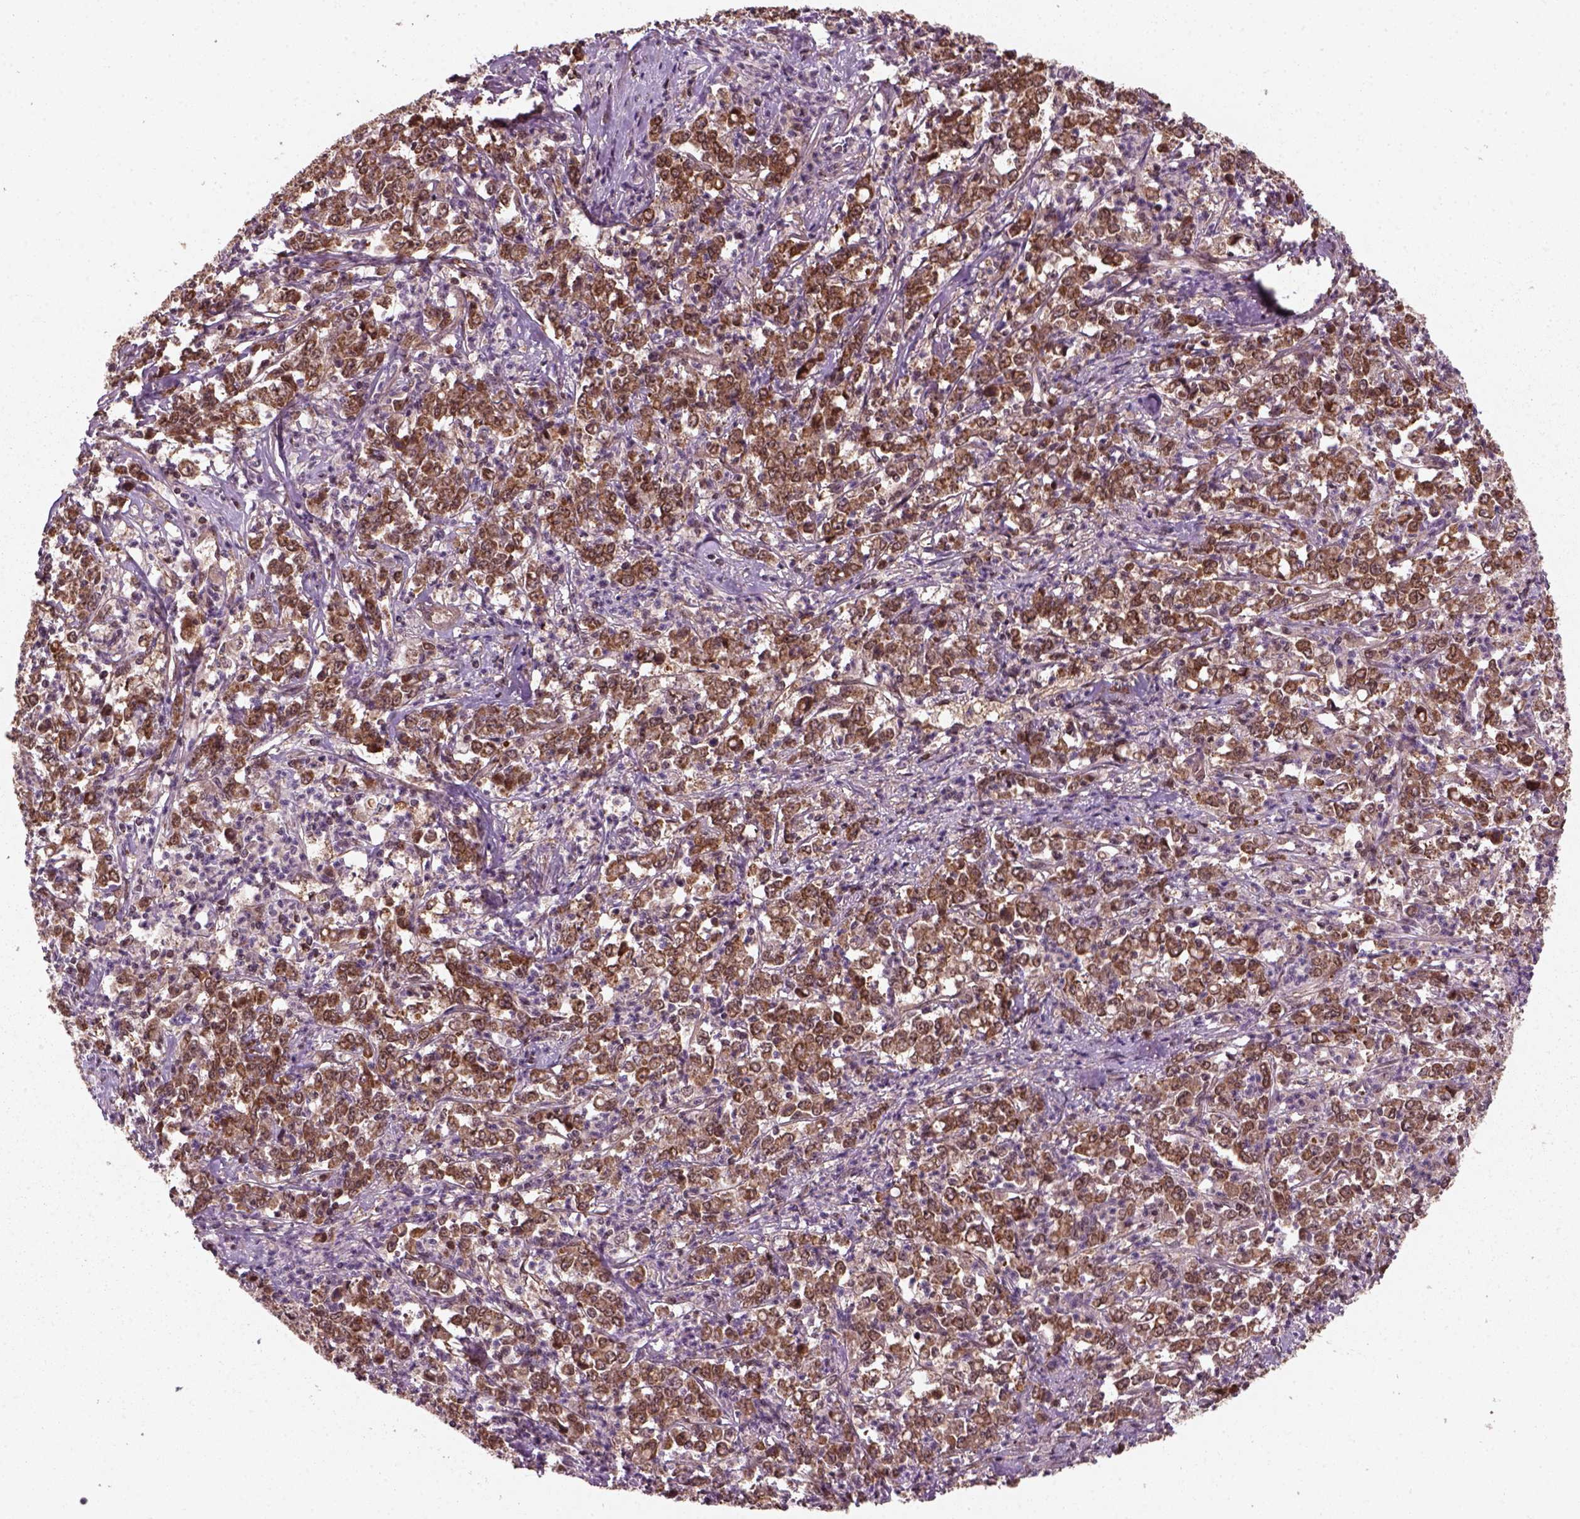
{"staining": {"intensity": "moderate", "quantity": ">75%", "location": "cytoplasmic/membranous"}, "tissue": "stomach cancer", "cell_type": "Tumor cells", "image_type": "cancer", "snomed": [{"axis": "morphology", "description": "Adenocarcinoma, NOS"}, {"axis": "topography", "description": "Stomach, lower"}], "caption": "A photomicrograph of stomach cancer (adenocarcinoma) stained for a protein shows moderate cytoplasmic/membranous brown staining in tumor cells.", "gene": "NUDT9", "patient": {"sex": "female", "age": 71}}